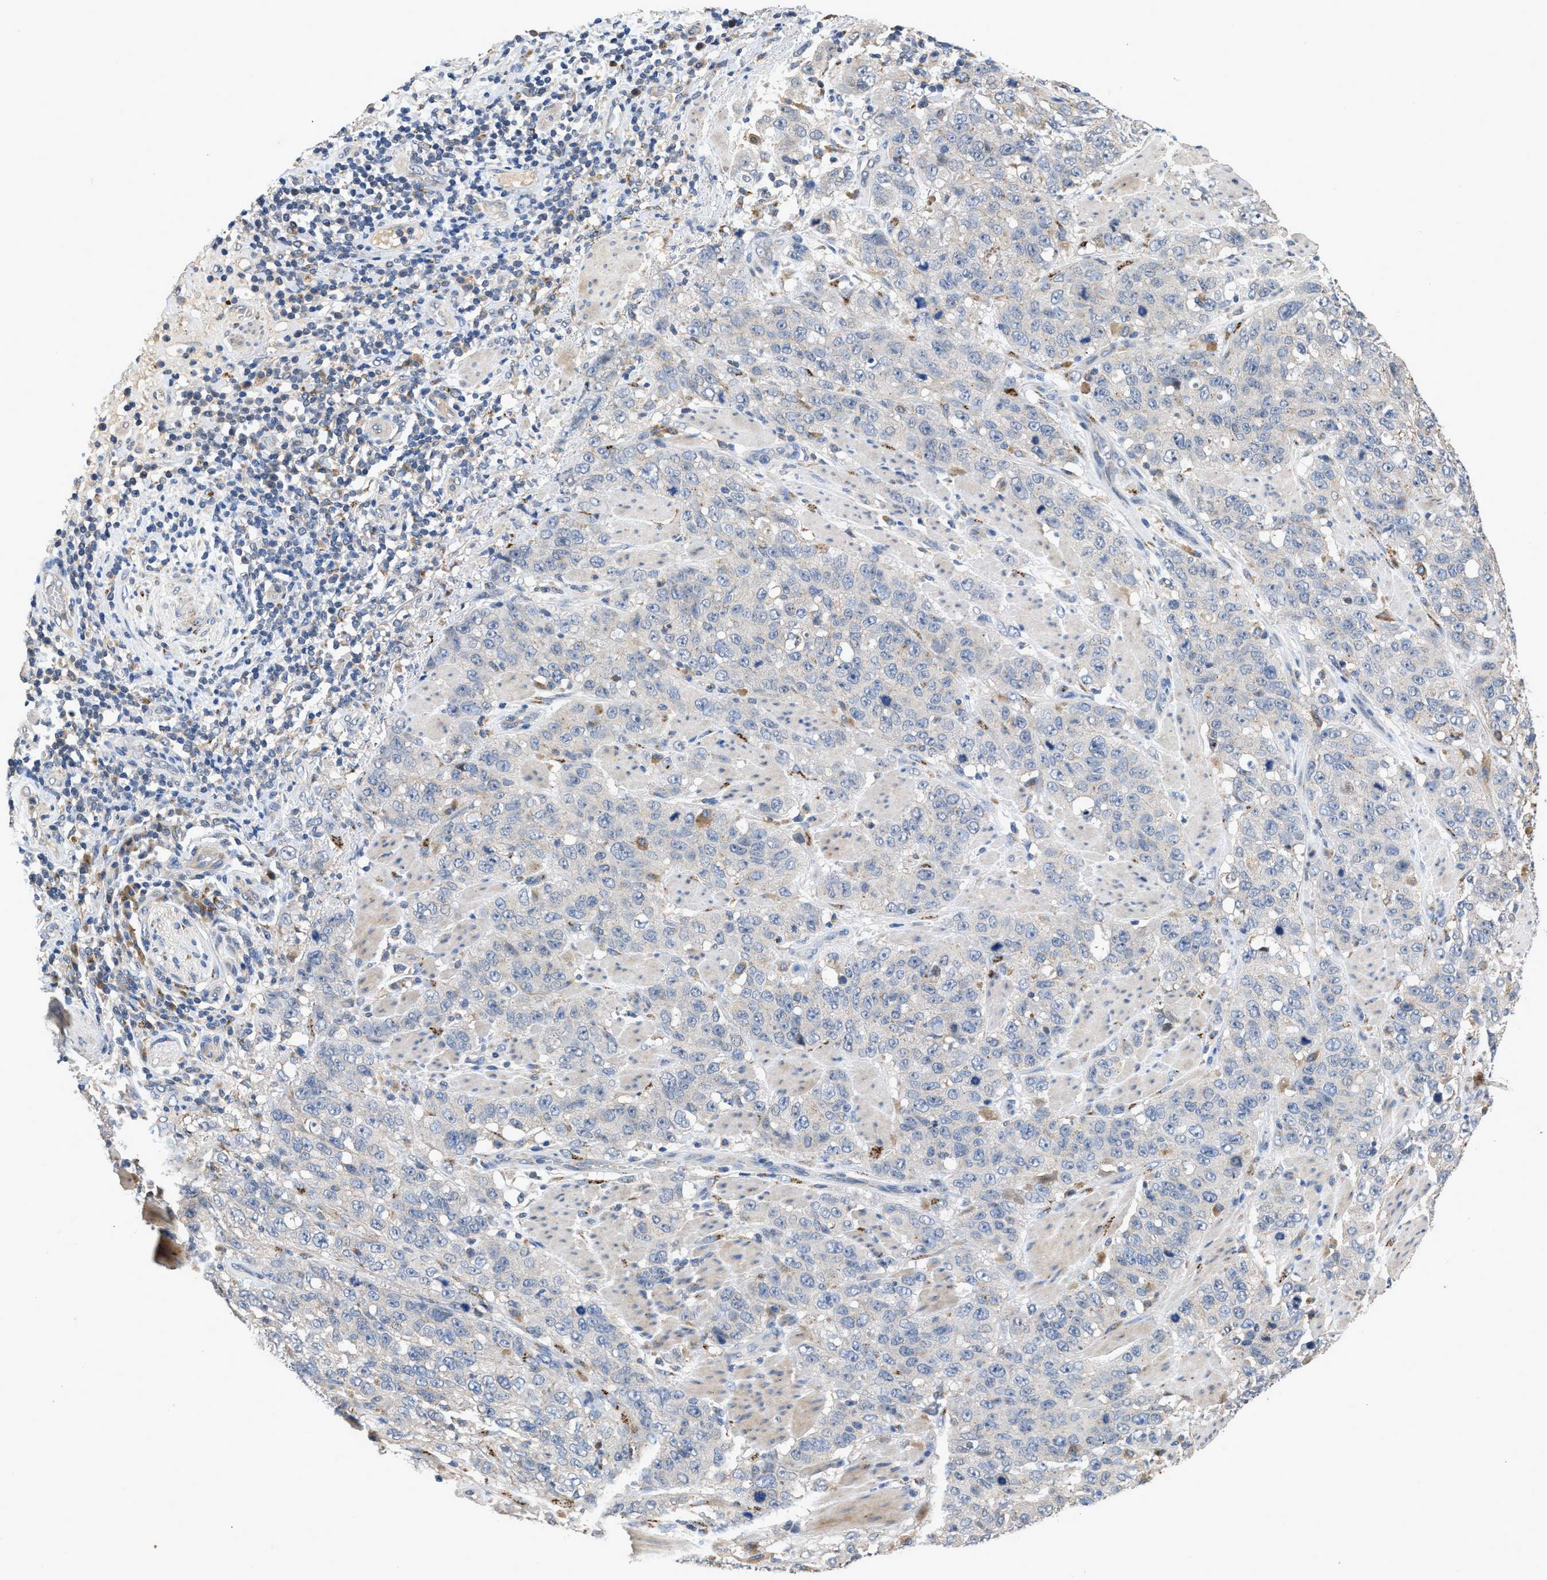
{"staining": {"intensity": "negative", "quantity": "none", "location": "none"}, "tissue": "stomach cancer", "cell_type": "Tumor cells", "image_type": "cancer", "snomed": [{"axis": "morphology", "description": "Adenocarcinoma, NOS"}, {"axis": "topography", "description": "Stomach"}], "caption": "Stomach cancer was stained to show a protein in brown. There is no significant expression in tumor cells.", "gene": "SIK2", "patient": {"sex": "male", "age": 48}}